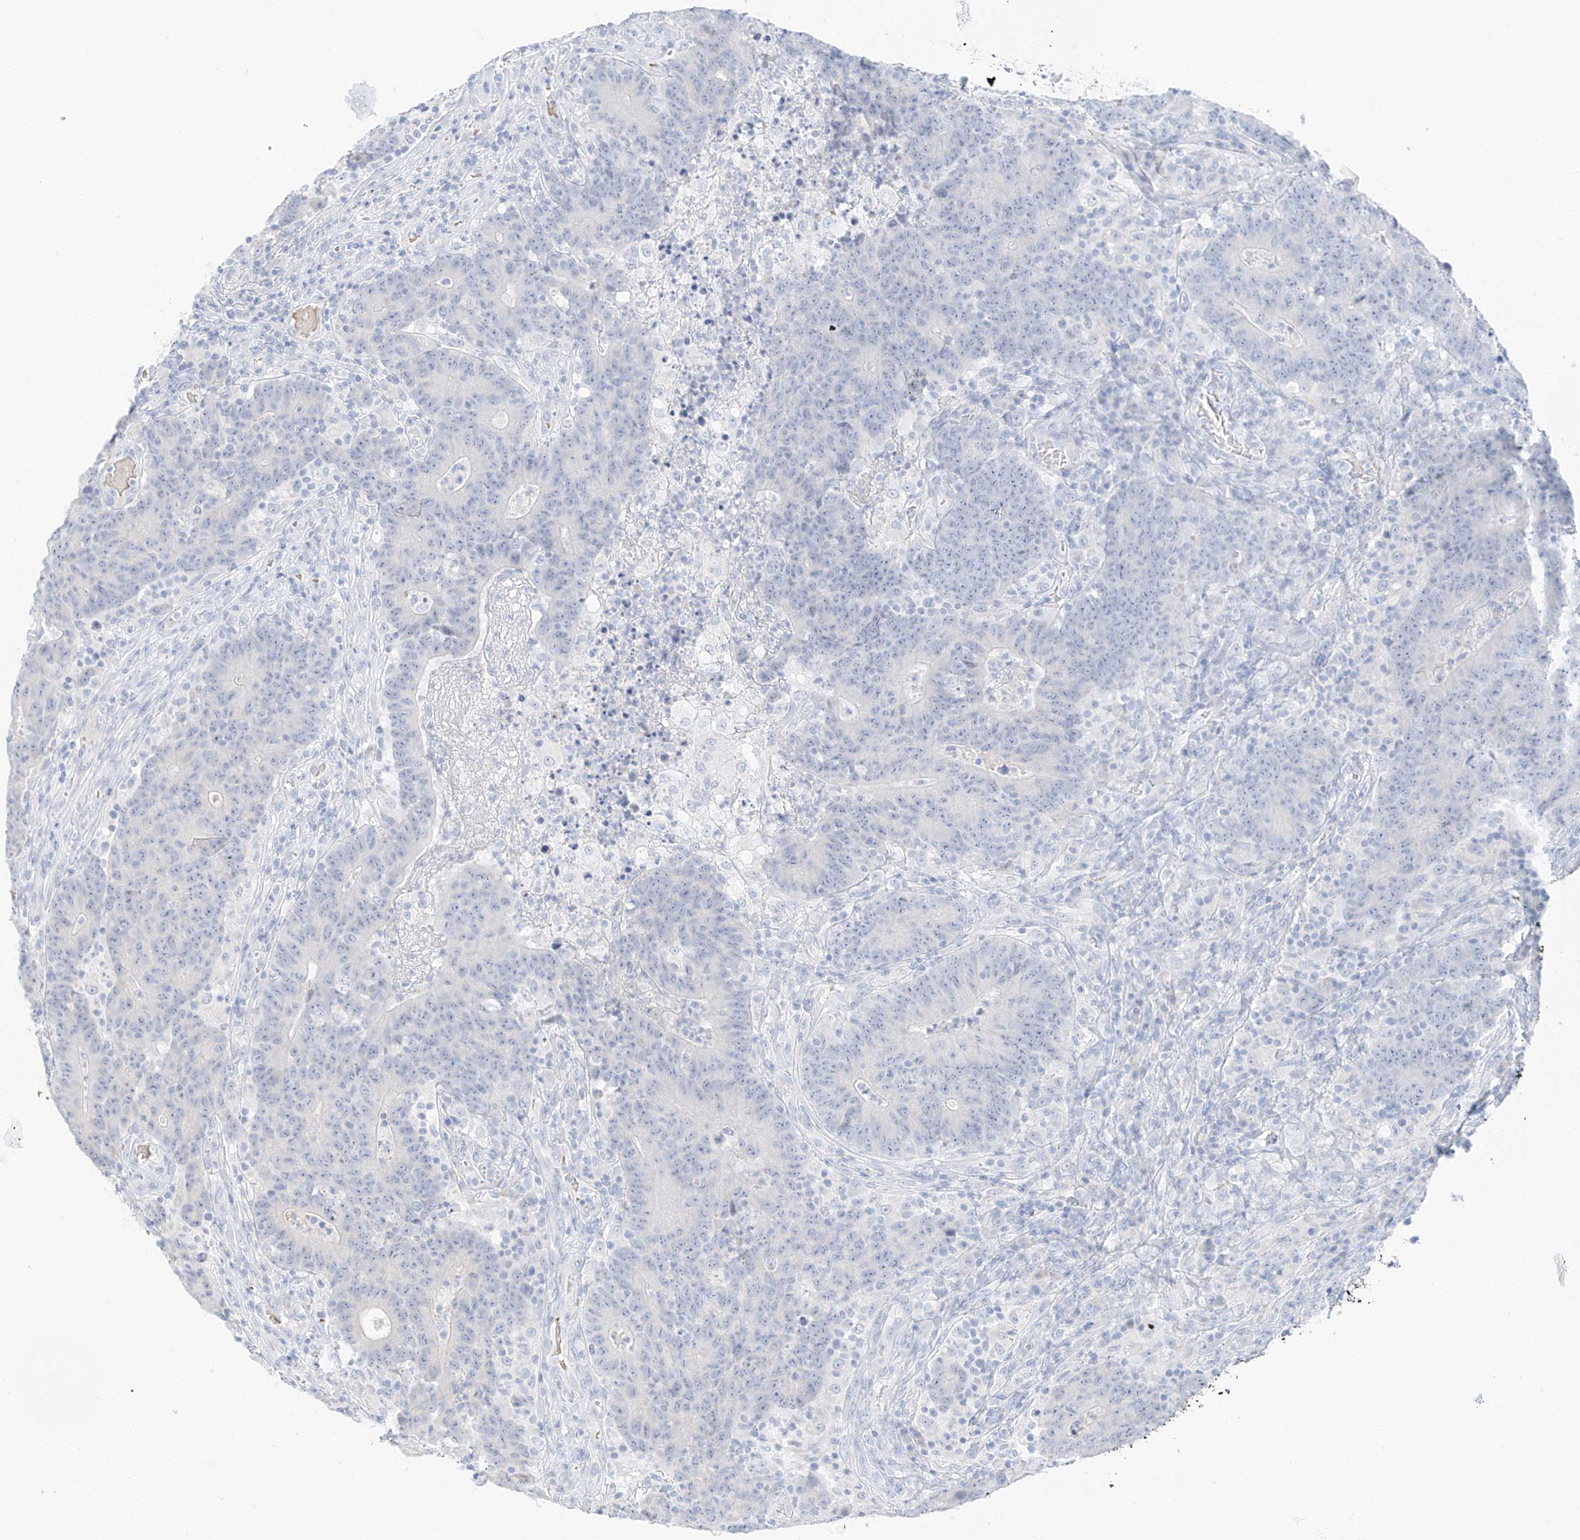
{"staining": {"intensity": "negative", "quantity": "none", "location": "none"}, "tissue": "colorectal cancer", "cell_type": "Tumor cells", "image_type": "cancer", "snomed": [{"axis": "morphology", "description": "Normal tissue, NOS"}, {"axis": "morphology", "description": "Adenocarcinoma, NOS"}, {"axis": "topography", "description": "Colon"}], "caption": "The micrograph exhibits no staining of tumor cells in colorectal adenocarcinoma.", "gene": "PGC", "patient": {"sex": "female", "age": 75}}